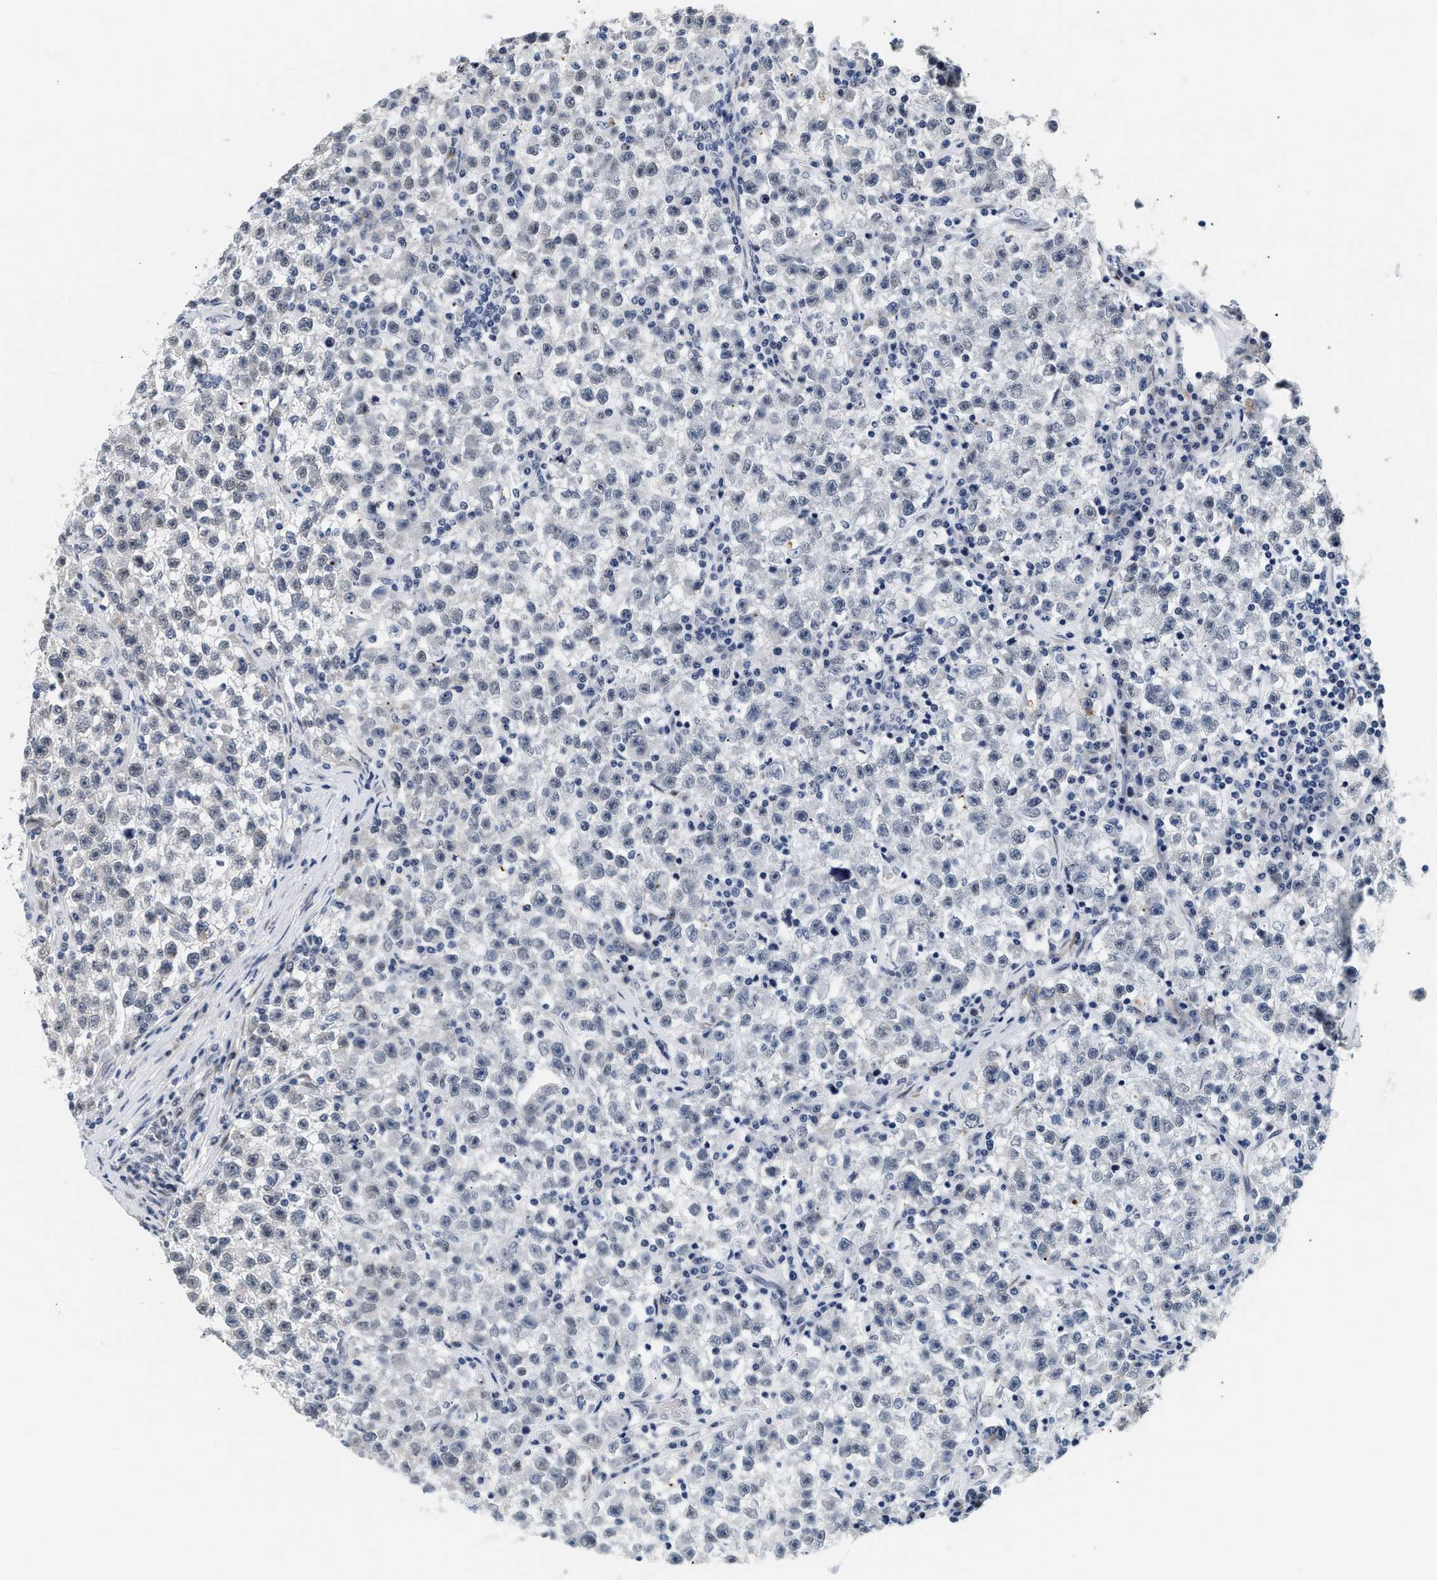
{"staining": {"intensity": "negative", "quantity": "none", "location": "none"}, "tissue": "testis cancer", "cell_type": "Tumor cells", "image_type": "cancer", "snomed": [{"axis": "morphology", "description": "Seminoma, NOS"}, {"axis": "topography", "description": "Testis"}], "caption": "A micrograph of testis cancer stained for a protein displays no brown staining in tumor cells.", "gene": "THOC1", "patient": {"sex": "male", "age": 22}}